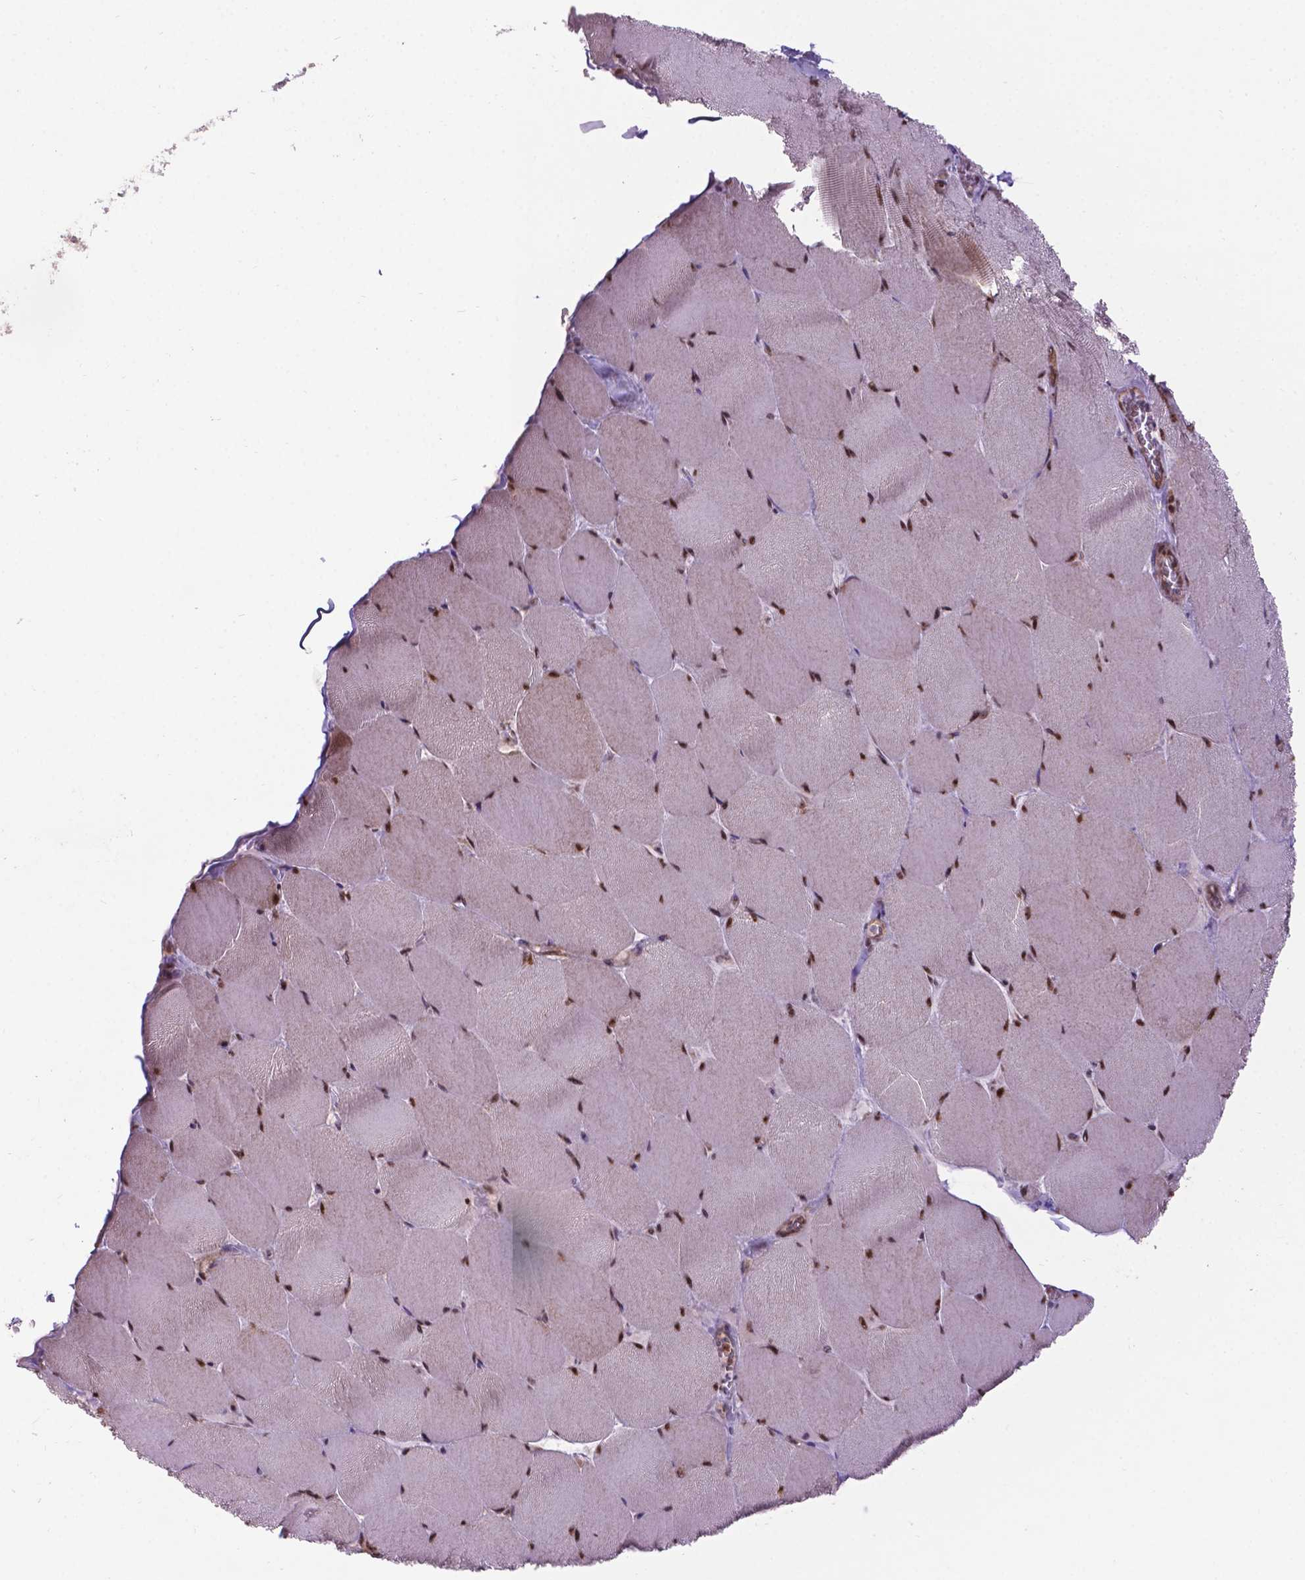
{"staining": {"intensity": "moderate", "quantity": ">75%", "location": "nuclear"}, "tissue": "skeletal muscle", "cell_type": "Myocytes", "image_type": "normal", "snomed": [{"axis": "morphology", "description": "Normal tissue, NOS"}, {"axis": "topography", "description": "Skeletal muscle"}], "caption": "Protein expression analysis of unremarkable skeletal muscle exhibits moderate nuclear staining in about >75% of myocytes.", "gene": "CSNK2A1", "patient": {"sex": "female", "age": 75}}